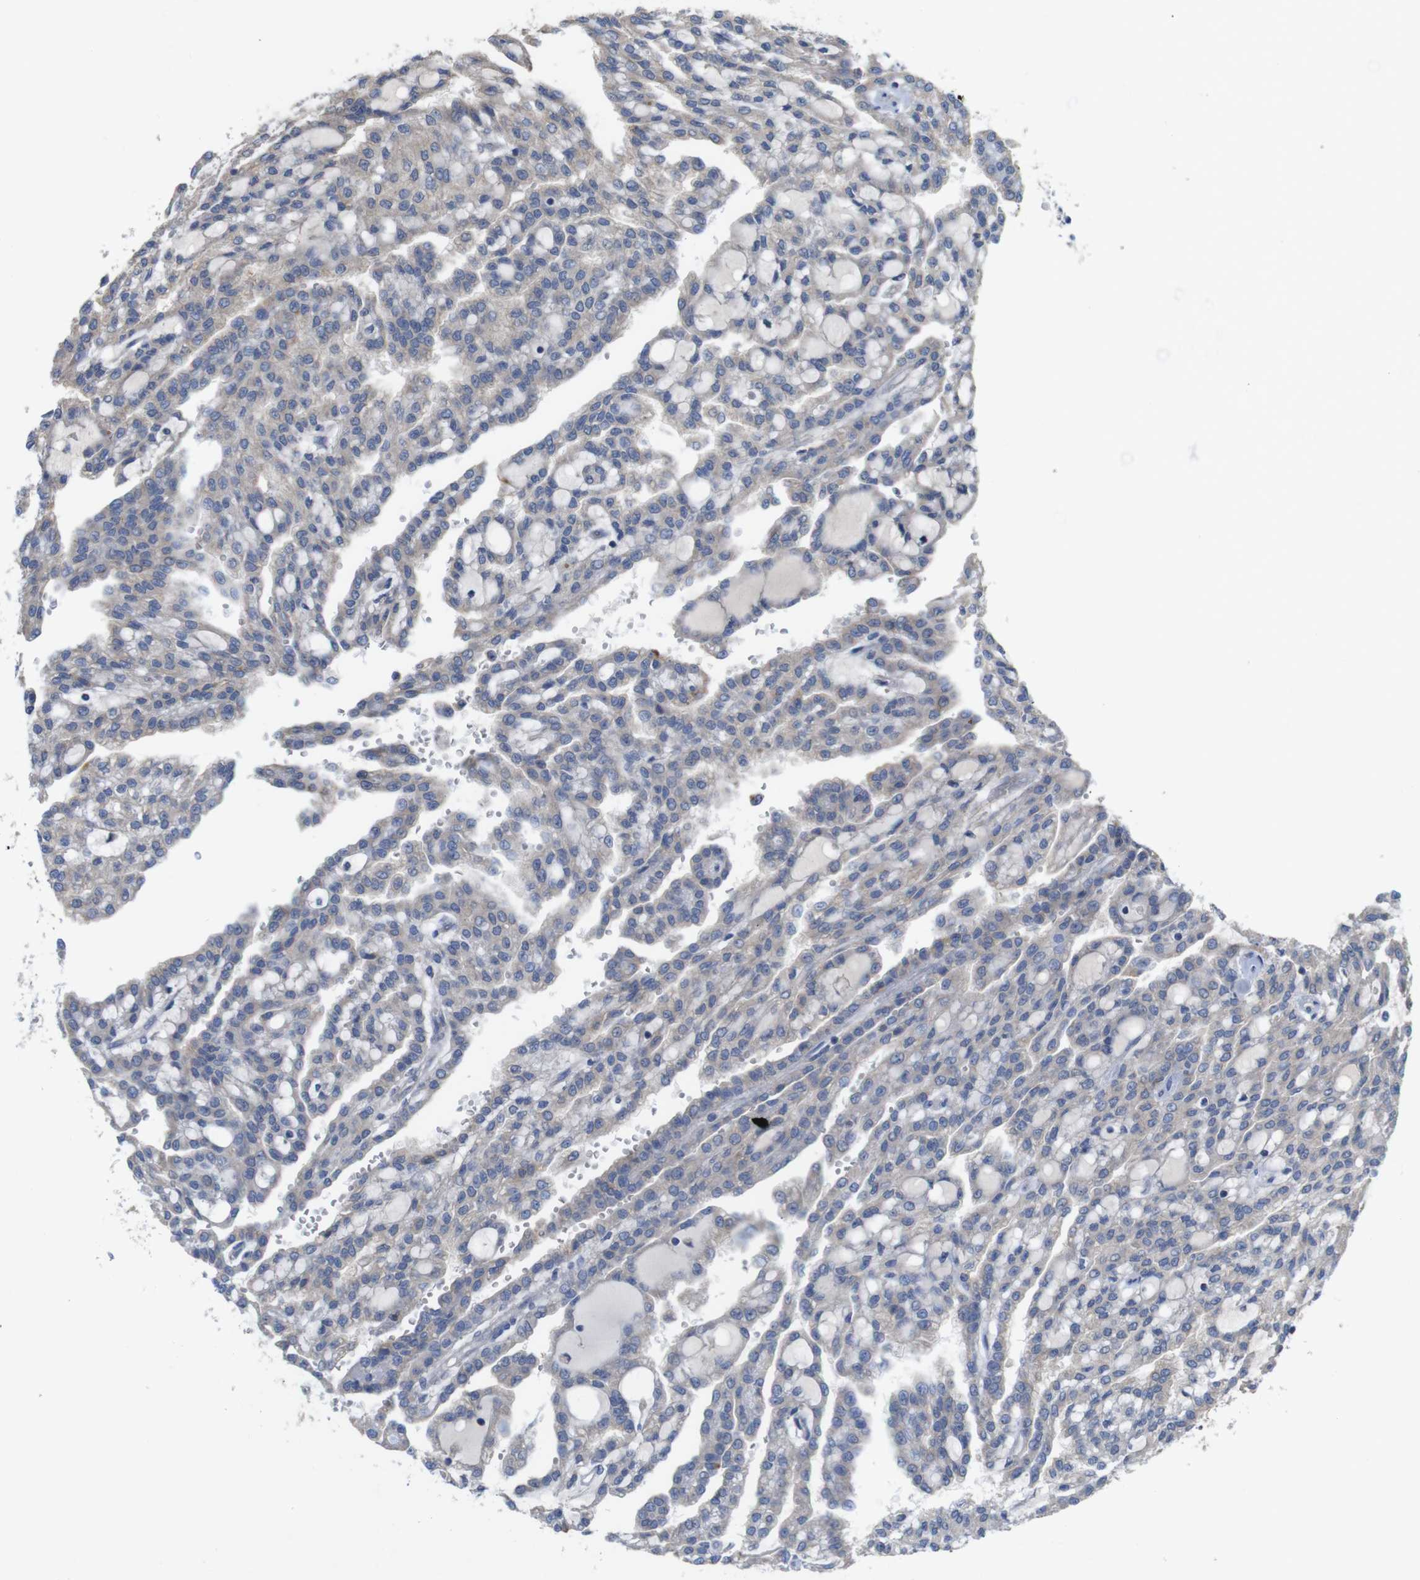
{"staining": {"intensity": "weak", "quantity": ">75%", "location": "cytoplasmic/membranous"}, "tissue": "renal cancer", "cell_type": "Tumor cells", "image_type": "cancer", "snomed": [{"axis": "morphology", "description": "Adenocarcinoma, NOS"}, {"axis": "topography", "description": "Kidney"}], "caption": "This histopathology image exhibits renal cancer (adenocarcinoma) stained with IHC to label a protein in brown. The cytoplasmic/membranous of tumor cells show weak positivity for the protein. Nuclei are counter-stained blue.", "gene": "KCNS3", "patient": {"sex": "male", "age": 63}}